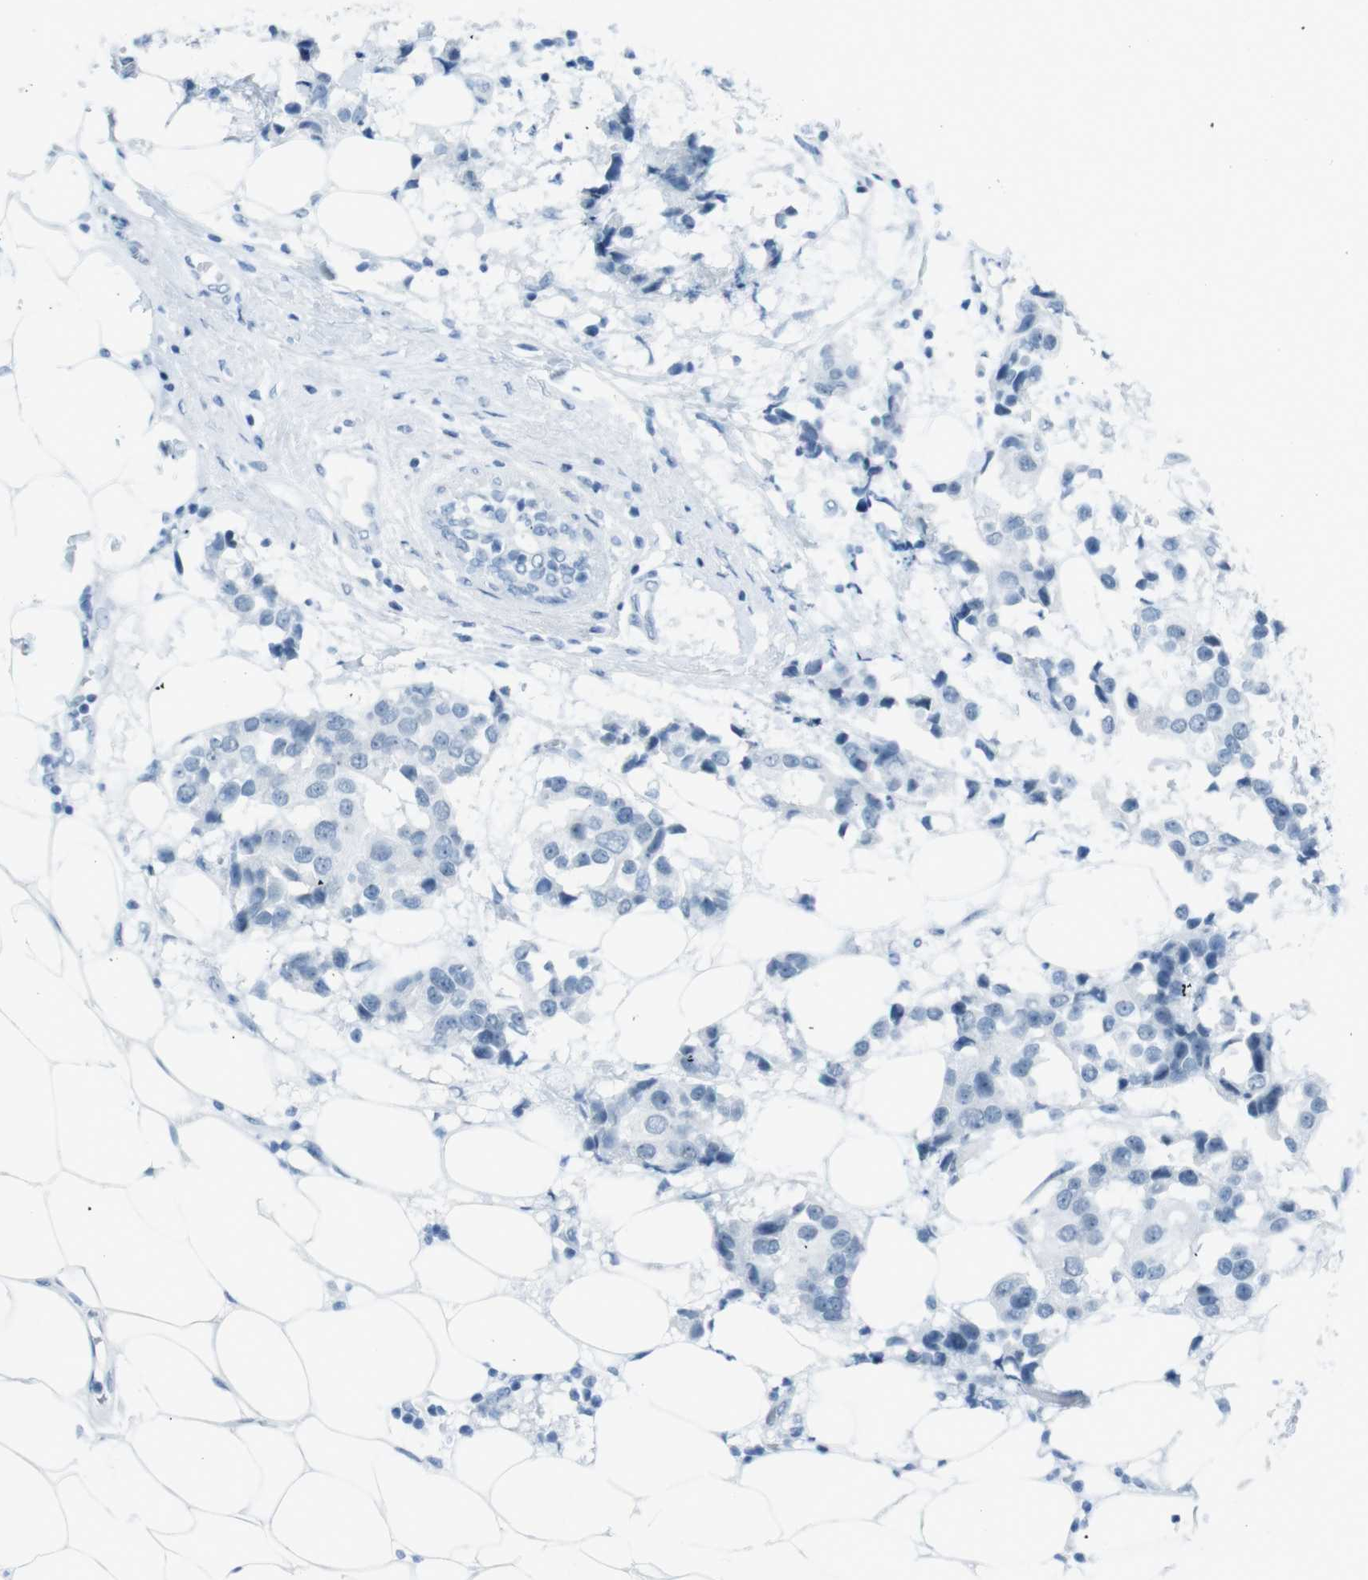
{"staining": {"intensity": "negative", "quantity": "none", "location": "none"}, "tissue": "breast cancer", "cell_type": "Tumor cells", "image_type": "cancer", "snomed": [{"axis": "morphology", "description": "Normal tissue, NOS"}, {"axis": "morphology", "description": "Duct carcinoma"}, {"axis": "topography", "description": "Breast"}], "caption": "Immunohistochemistry photomicrograph of neoplastic tissue: breast cancer (invasive ductal carcinoma) stained with DAB (3,3'-diaminobenzidine) exhibits no significant protein expression in tumor cells.", "gene": "TMEM207", "patient": {"sex": "female", "age": 39}}